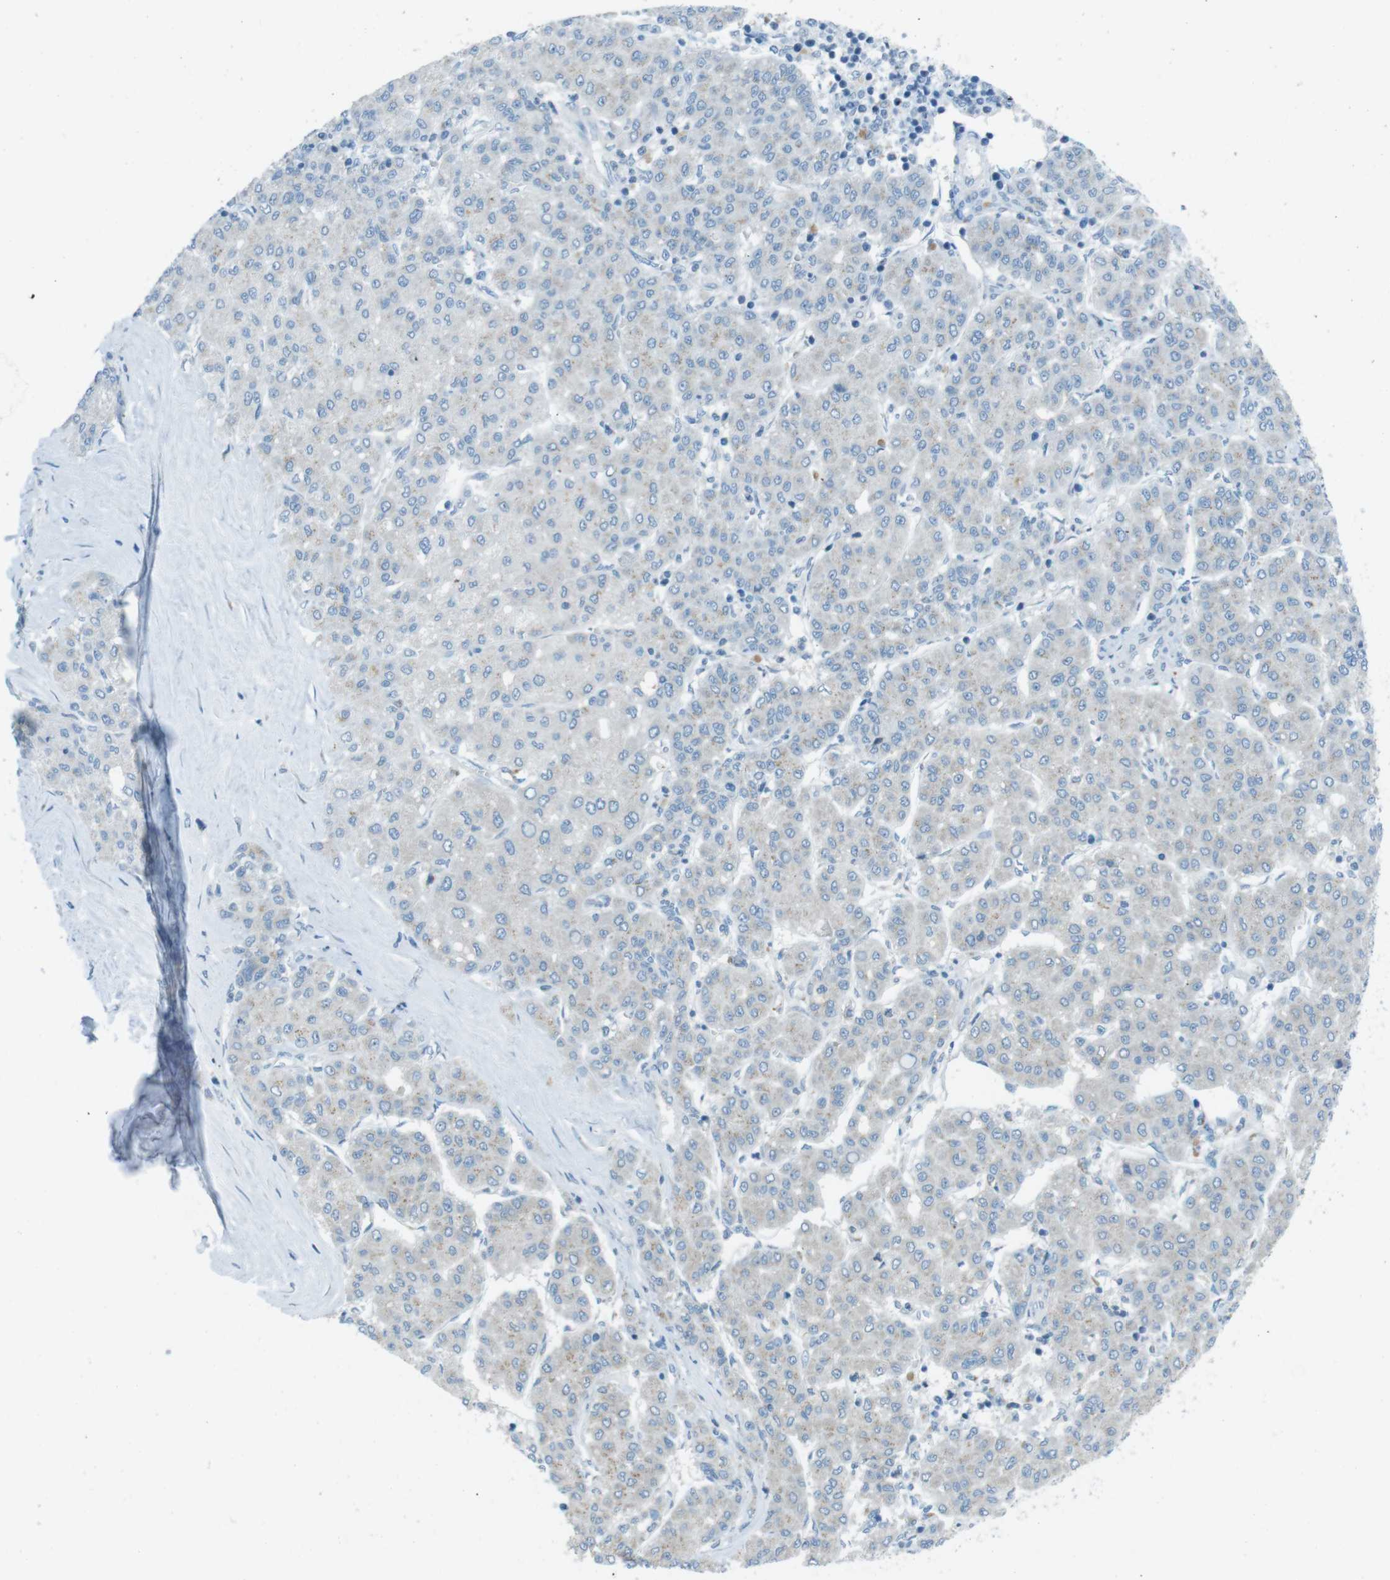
{"staining": {"intensity": "negative", "quantity": "none", "location": "none"}, "tissue": "liver cancer", "cell_type": "Tumor cells", "image_type": "cancer", "snomed": [{"axis": "morphology", "description": "Carcinoma, Hepatocellular, NOS"}, {"axis": "topography", "description": "Liver"}], "caption": "Immunohistochemical staining of human liver hepatocellular carcinoma reveals no significant expression in tumor cells.", "gene": "TXNDC15", "patient": {"sex": "male", "age": 65}}